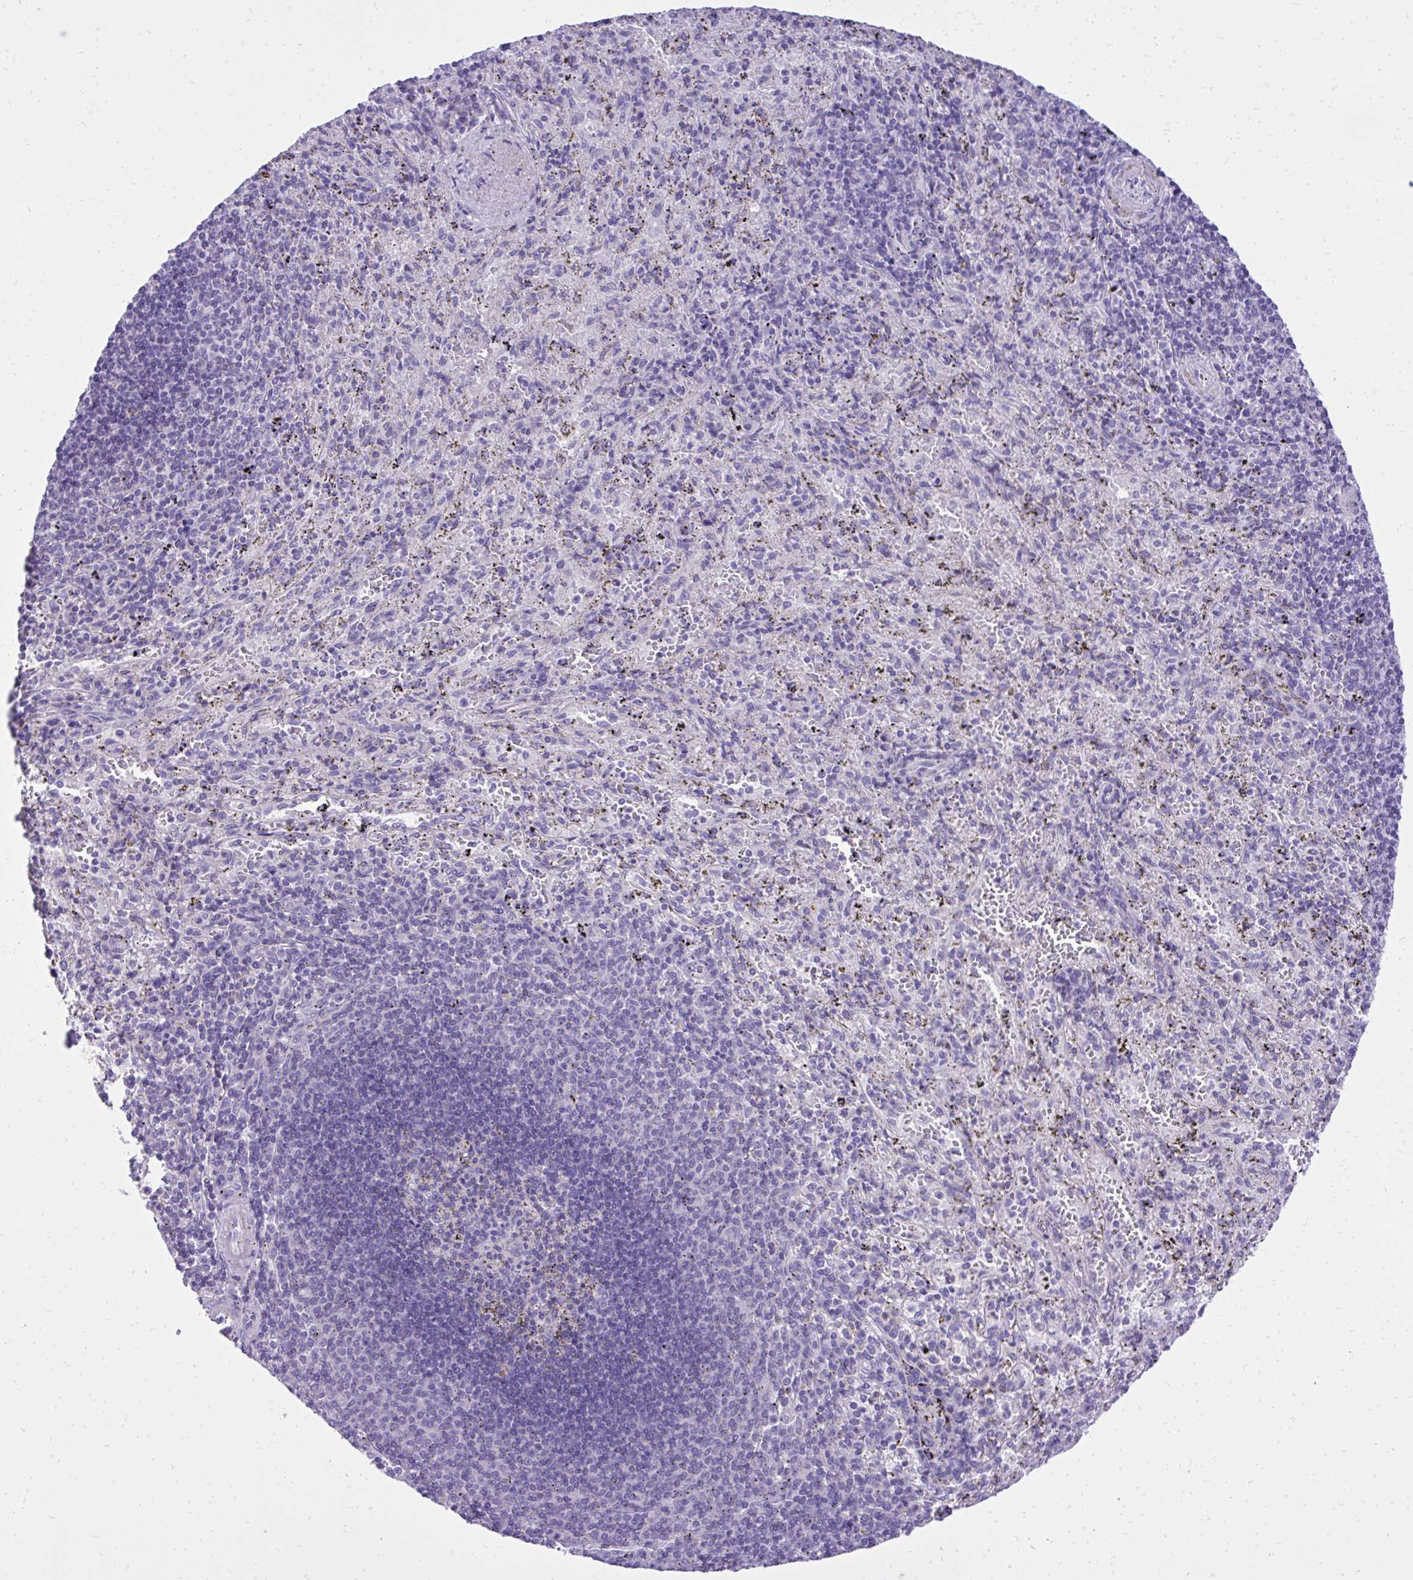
{"staining": {"intensity": "negative", "quantity": "none", "location": "none"}, "tissue": "spleen", "cell_type": "Cells in red pulp", "image_type": "normal", "snomed": [{"axis": "morphology", "description": "Normal tissue, NOS"}, {"axis": "topography", "description": "Spleen"}], "caption": "Photomicrograph shows no protein expression in cells in red pulp of benign spleen. Brightfield microscopy of immunohistochemistry stained with DAB (3,3'-diaminobenzidine) (brown) and hematoxylin (blue), captured at high magnification.", "gene": "ST6GALNAC3", "patient": {"sex": "male", "age": 57}}